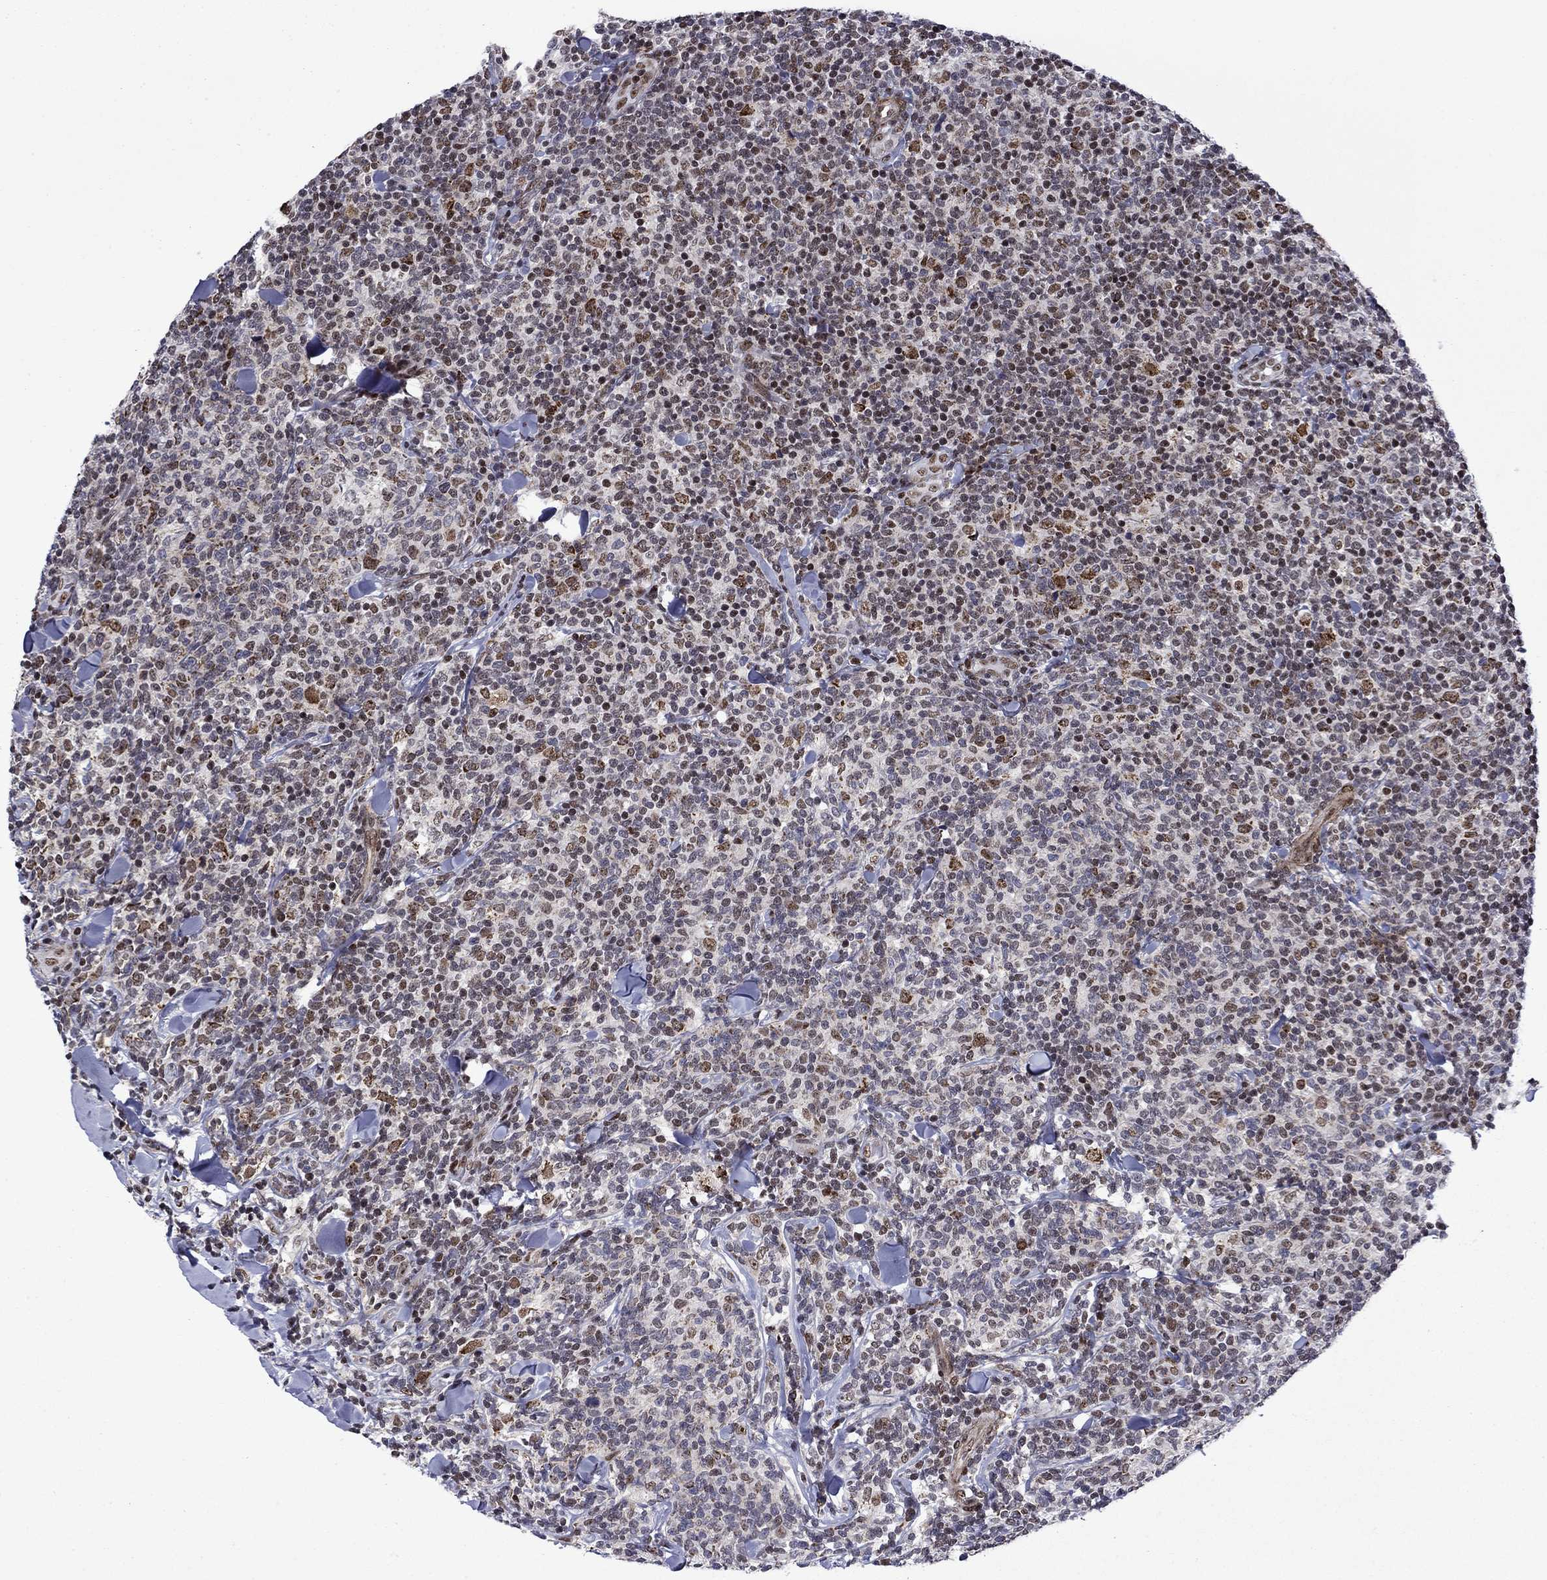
{"staining": {"intensity": "moderate", "quantity": "25%-75%", "location": "nuclear"}, "tissue": "lymphoma", "cell_type": "Tumor cells", "image_type": "cancer", "snomed": [{"axis": "morphology", "description": "Malignant lymphoma, non-Hodgkin's type, Low grade"}, {"axis": "topography", "description": "Lymph node"}], "caption": "A medium amount of moderate nuclear positivity is appreciated in about 25%-75% of tumor cells in low-grade malignant lymphoma, non-Hodgkin's type tissue. The staining was performed using DAB to visualize the protein expression in brown, while the nuclei were stained in blue with hematoxylin (Magnification: 20x).", "gene": "SURF2", "patient": {"sex": "female", "age": 56}}